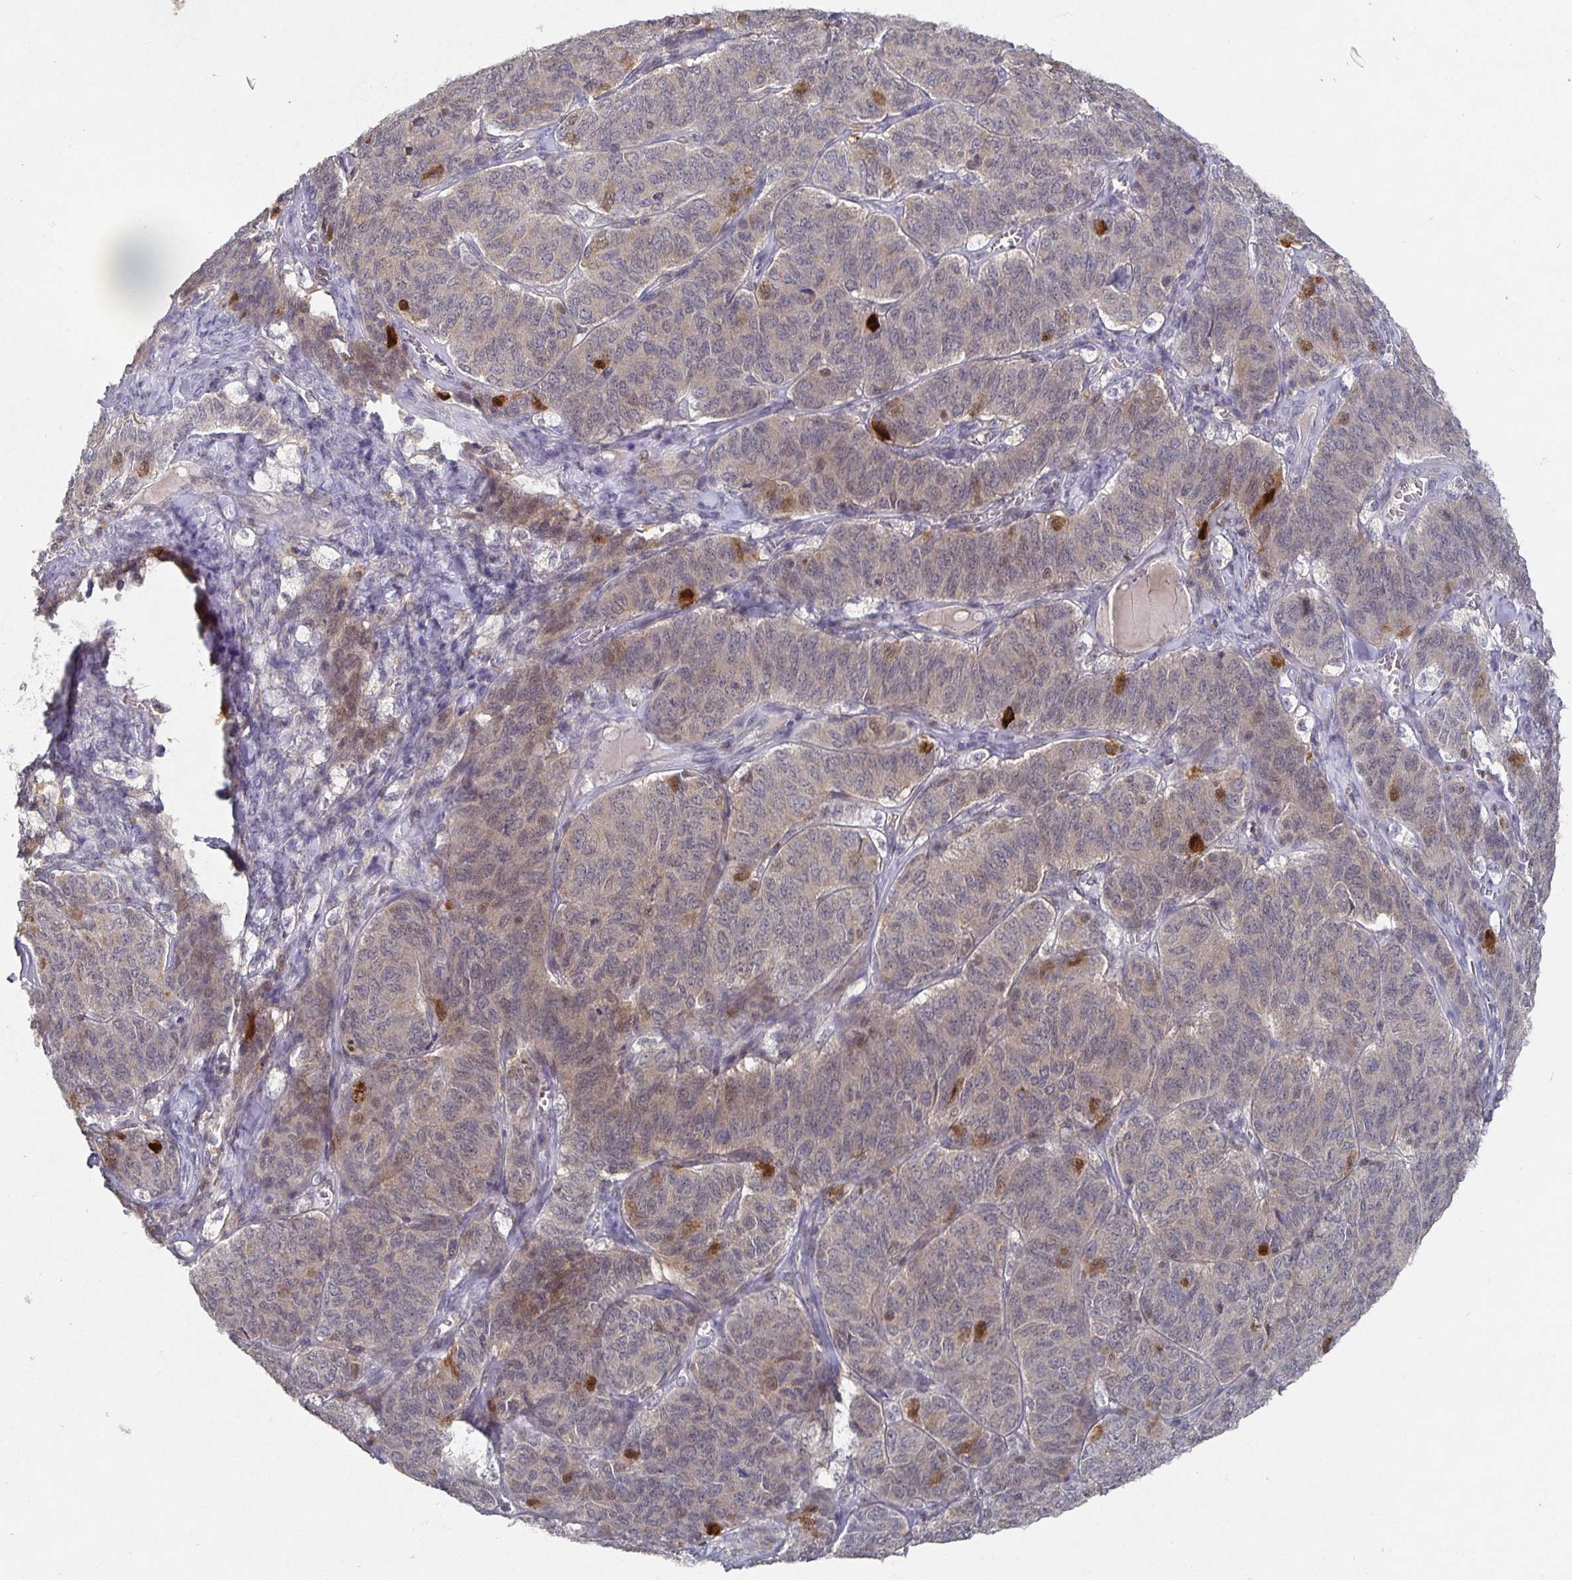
{"staining": {"intensity": "weak", "quantity": "<25%", "location": "cytoplasmic/membranous"}, "tissue": "ovarian cancer", "cell_type": "Tumor cells", "image_type": "cancer", "snomed": [{"axis": "morphology", "description": "Carcinoma, endometroid"}, {"axis": "topography", "description": "Ovary"}], "caption": "Protein analysis of endometroid carcinoma (ovarian) displays no significant staining in tumor cells.", "gene": "HEPN1", "patient": {"sex": "female", "age": 80}}